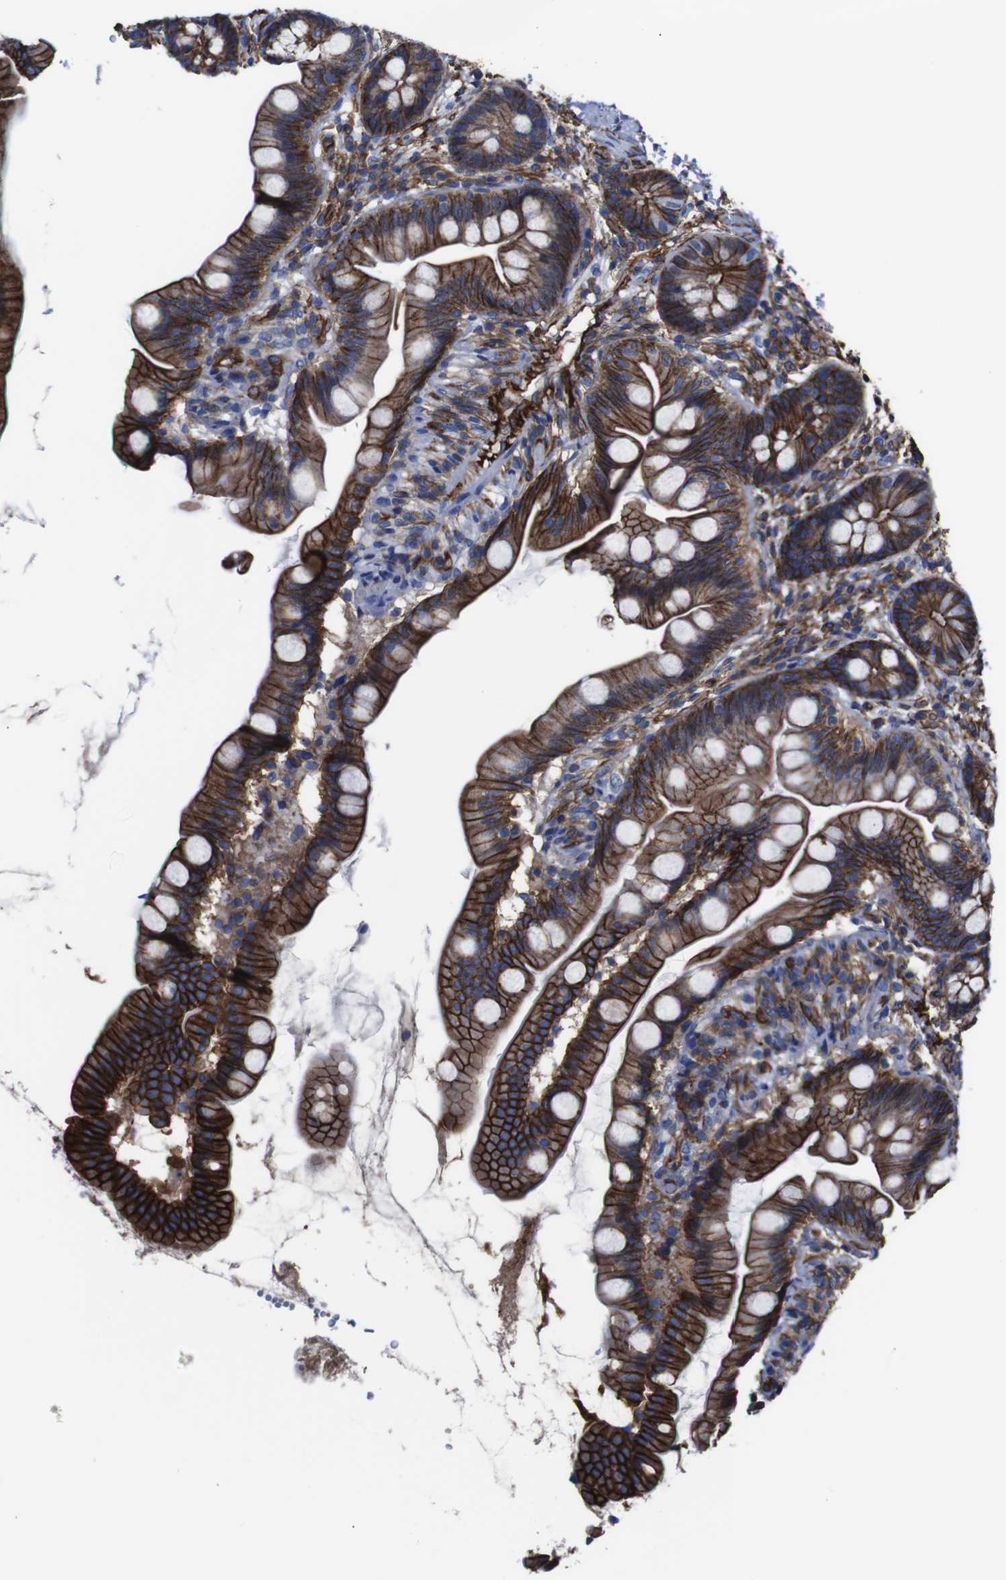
{"staining": {"intensity": "strong", "quantity": ">75%", "location": "cytoplasmic/membranous"}, "tissue": "small intestine", "cell_type": "Glandular cells", "image_type": "normal", "snomed": [{"axis": "morphology", "description": "Normal tissue, NOS"}, {"axis": "topography", "description": "Small intestine"}], "caption": "Strong cytoplasmic/membranous positivity is appreciated in approximately >75% of glandular cells in normal small intestine.", "gene": "SPTBN1", "patient": {"sex": "female", "age": 56}}